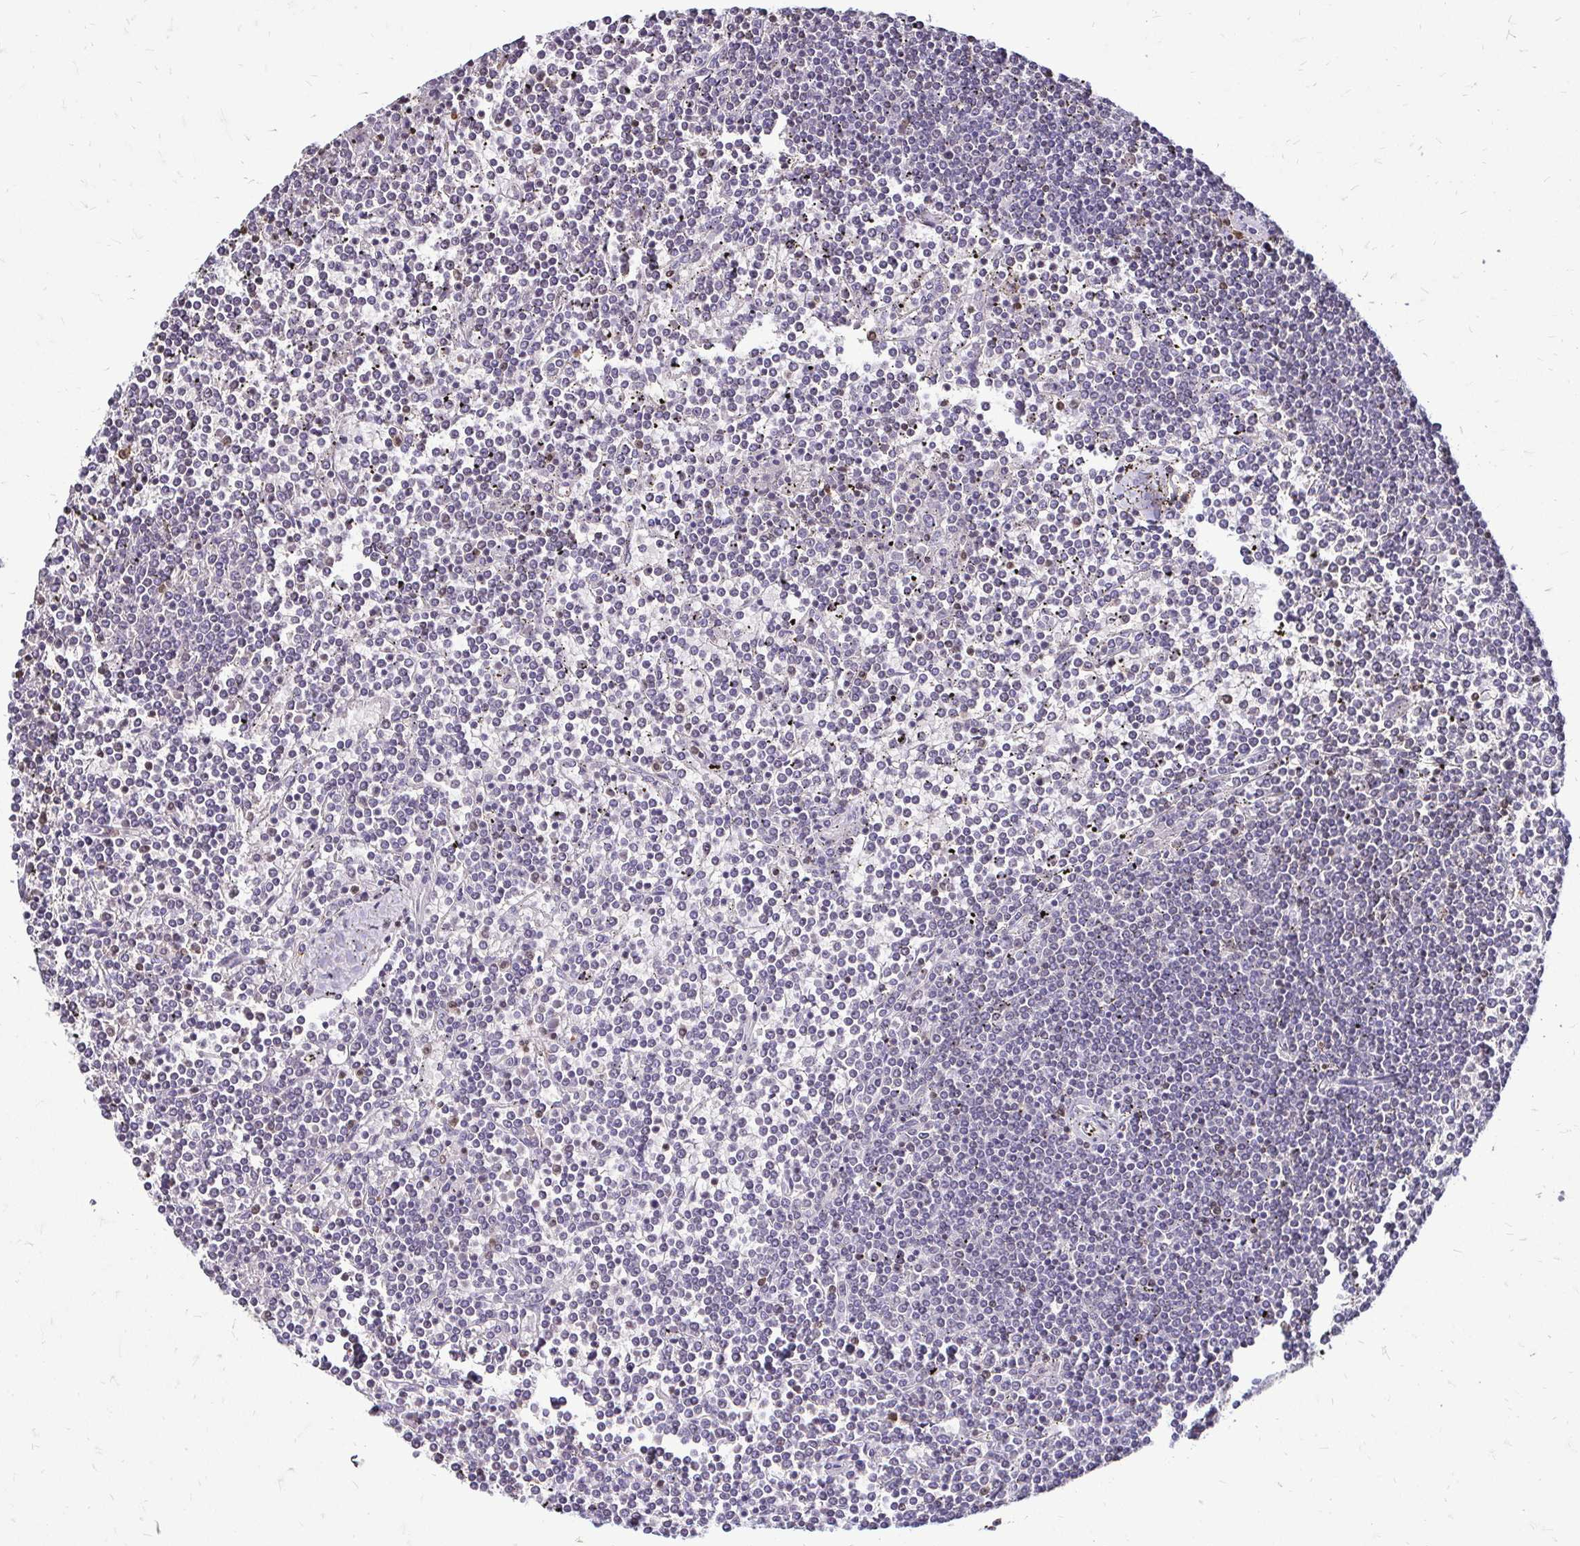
{"staining": {"intensity": "negative", "quantity": "none", "location": "none"}, "tissue": "lymphoma", "cell_type": "Tumor cells", "image_type": "cancer", "snomed": [{"axis": "morphology", "description": "Malignant lymphoma, non-Hodgkin's type, Low grade"}, {"axis": "topography", "description": "Spleen"}], "caption": "DAB immunohistochemical staining of lymphoma demonstrates no significant positivity in tumor cells.", "gene": "ZFP1", "patient": {"sex": "female", "age": 19}}